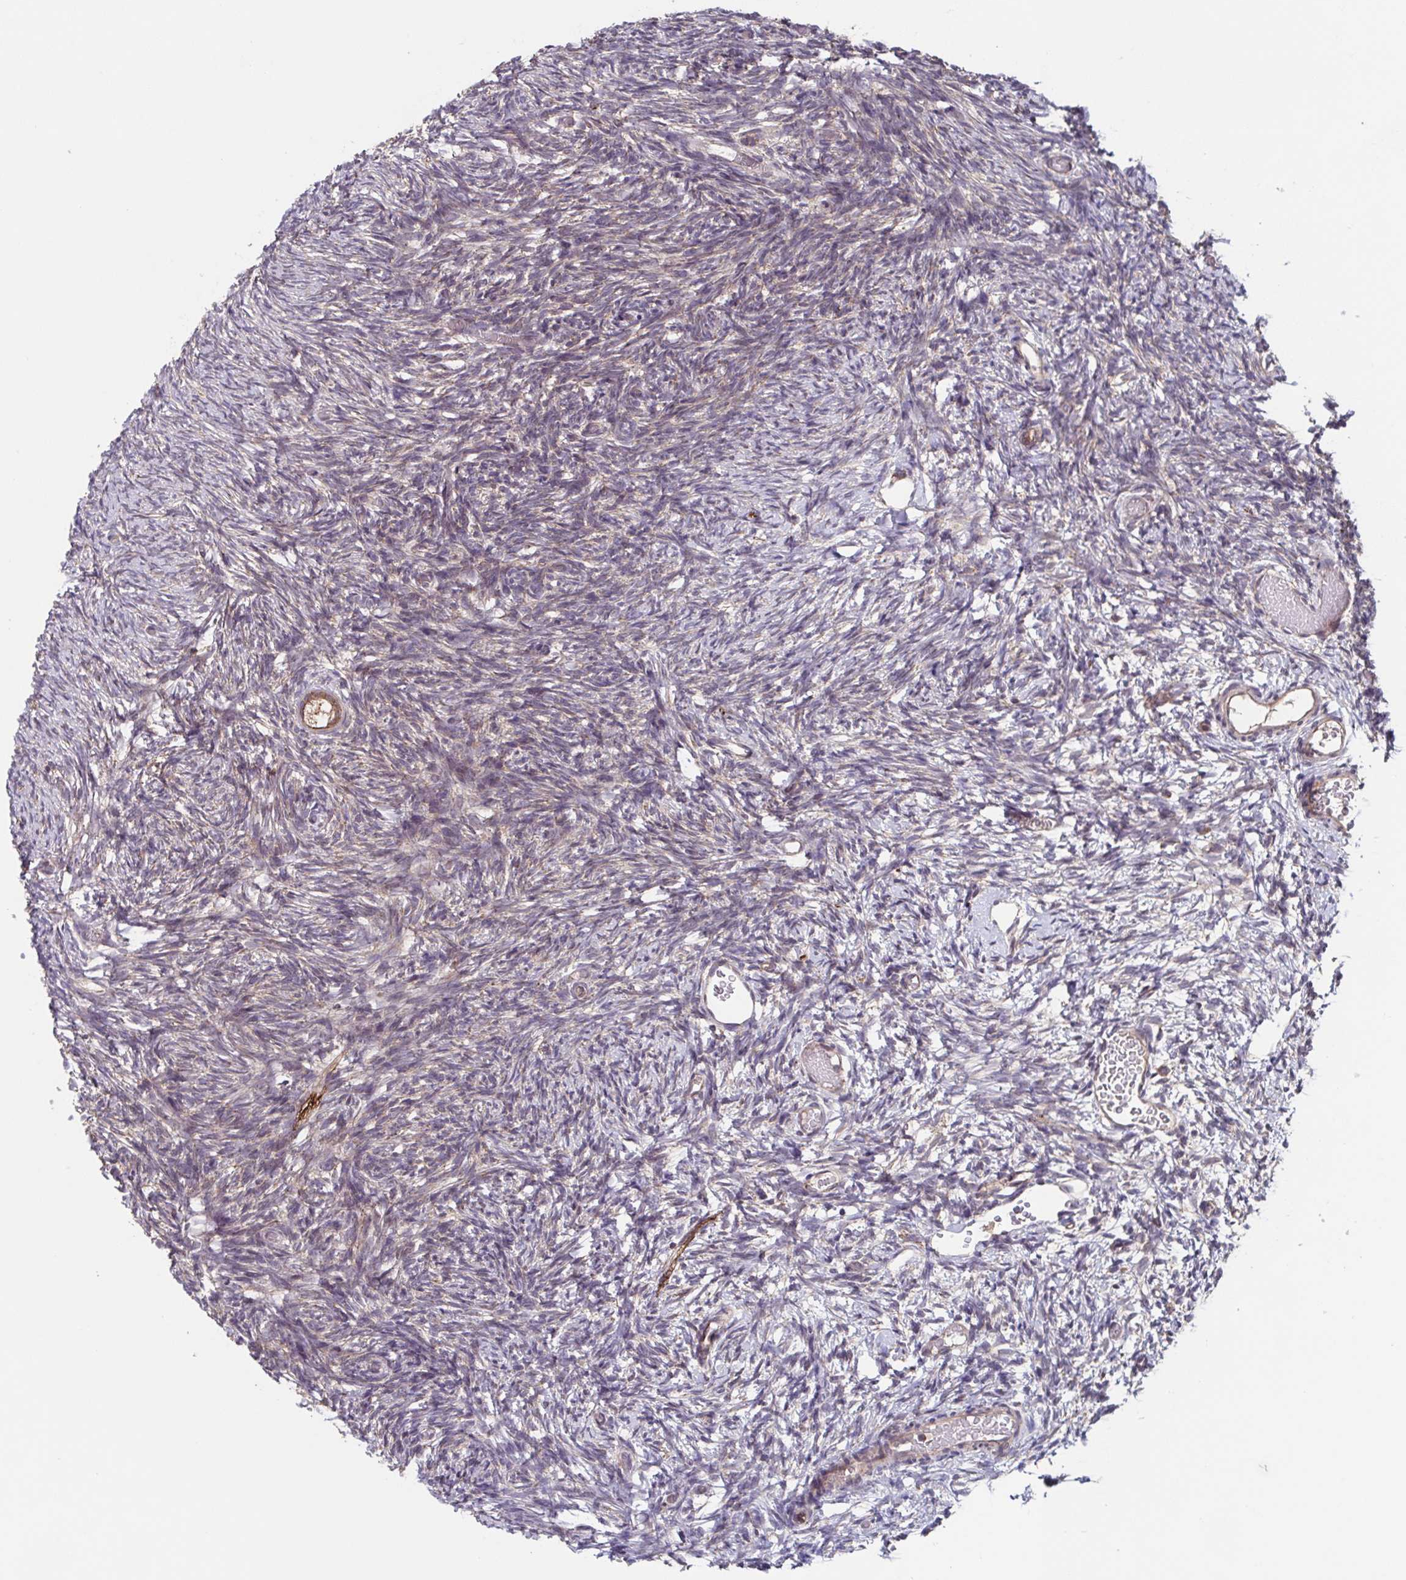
{"staining": {"intensity": "strong", "quantity": ">75%", "location": "cytoplasmic/membranous,nuclear"}, "tissue": "ovary", "cell_type": "Follicle cells", "image_type": "normal", "snomed": [{"axis": "morphology", "description": "Normal tissue, NOS"}, {"axis": "topography", "description": "Ovary"}], "caption": "Ovary stained for a protein demonstrates strong cytoplasmic/membranous,nuclear positivity in follicle cells.", "gene": "TTC19", "patient": {"sex": "female", "age": 39}}